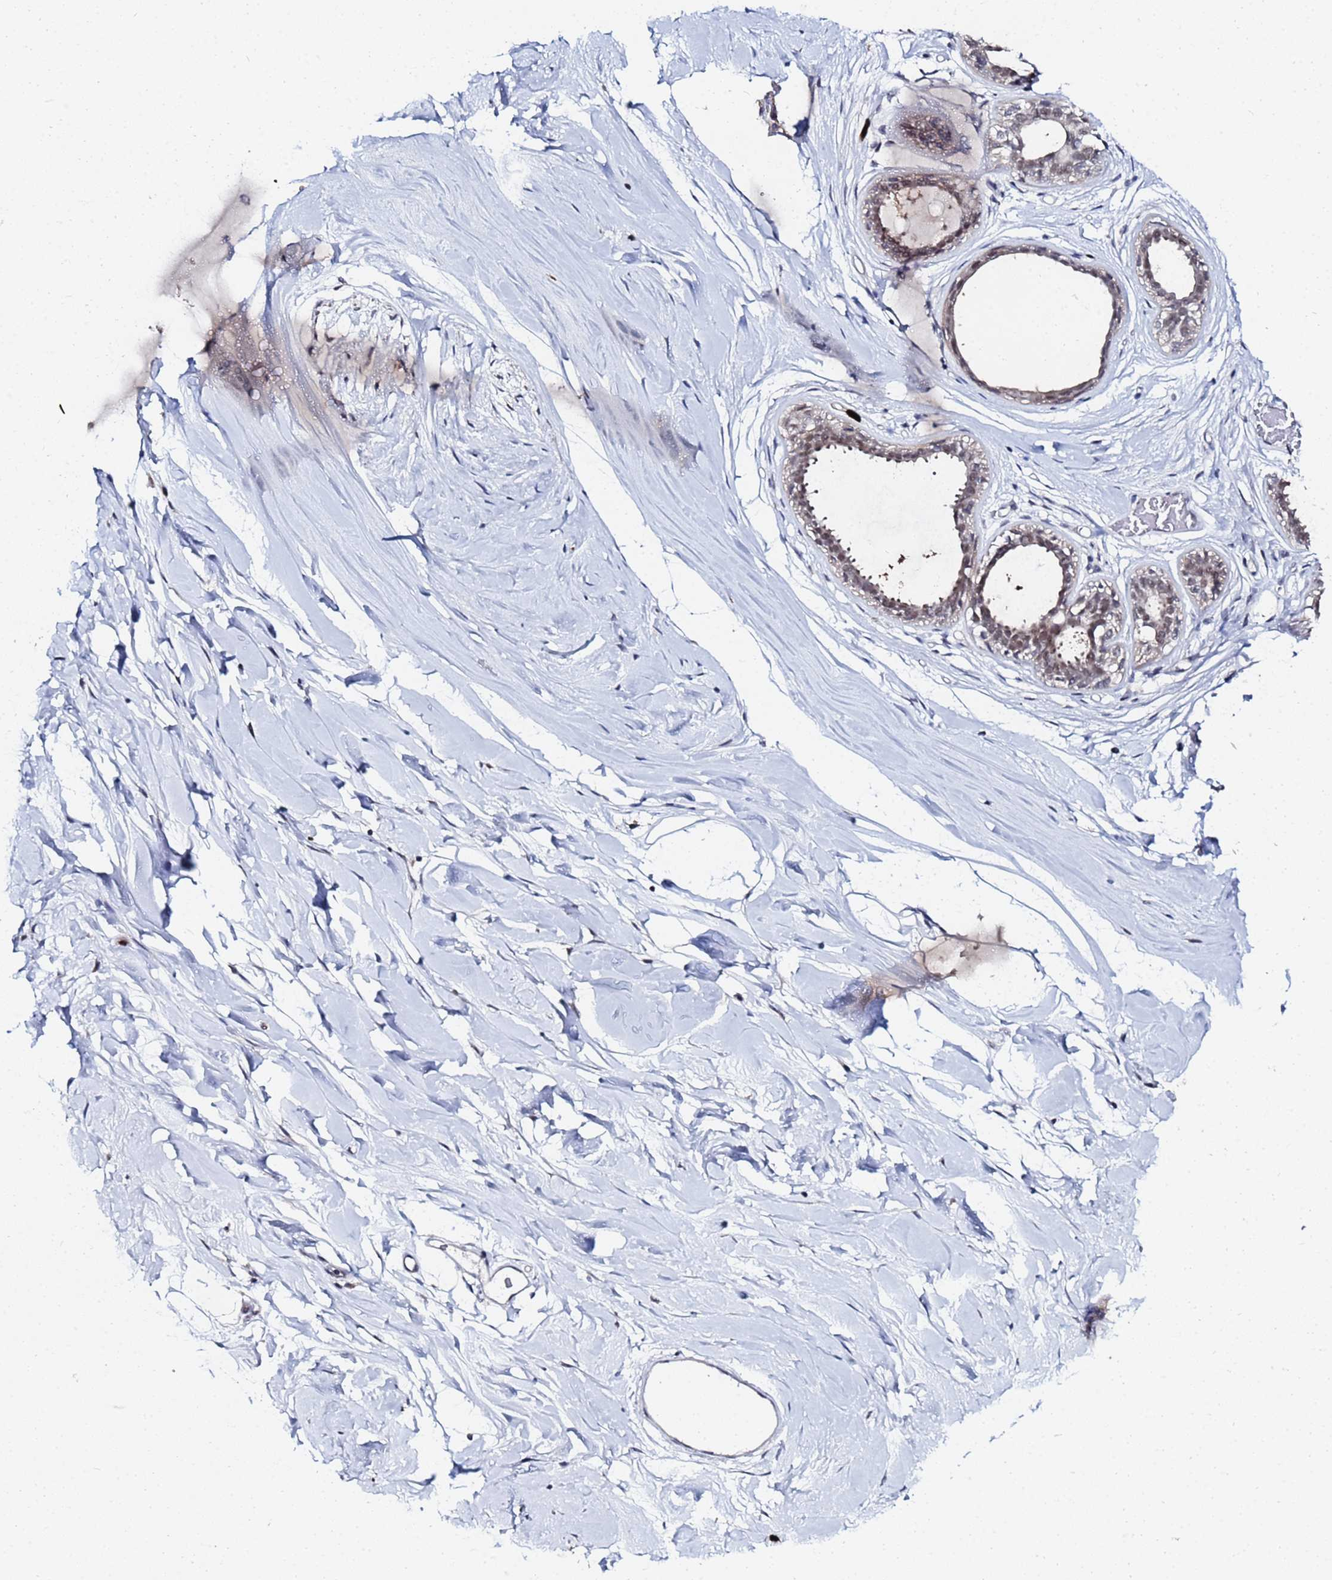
{"staining": {"intensity": "negative", "quantity": "none", "location": "none"}, "tissue": "breast", "cell_type": "Adipocytes", "image_type": "normal", "snomed": [{"axis": "morphology", "description": "Normal tissue, NOS"}, {"axis": "topography", "description": "Breast"}], "caption": "Photomicrograph shows no significant protein expression in adipocytes of normal breast.", "gene": "MTCL1", "patient": {"sex": "female", "age": 45}}